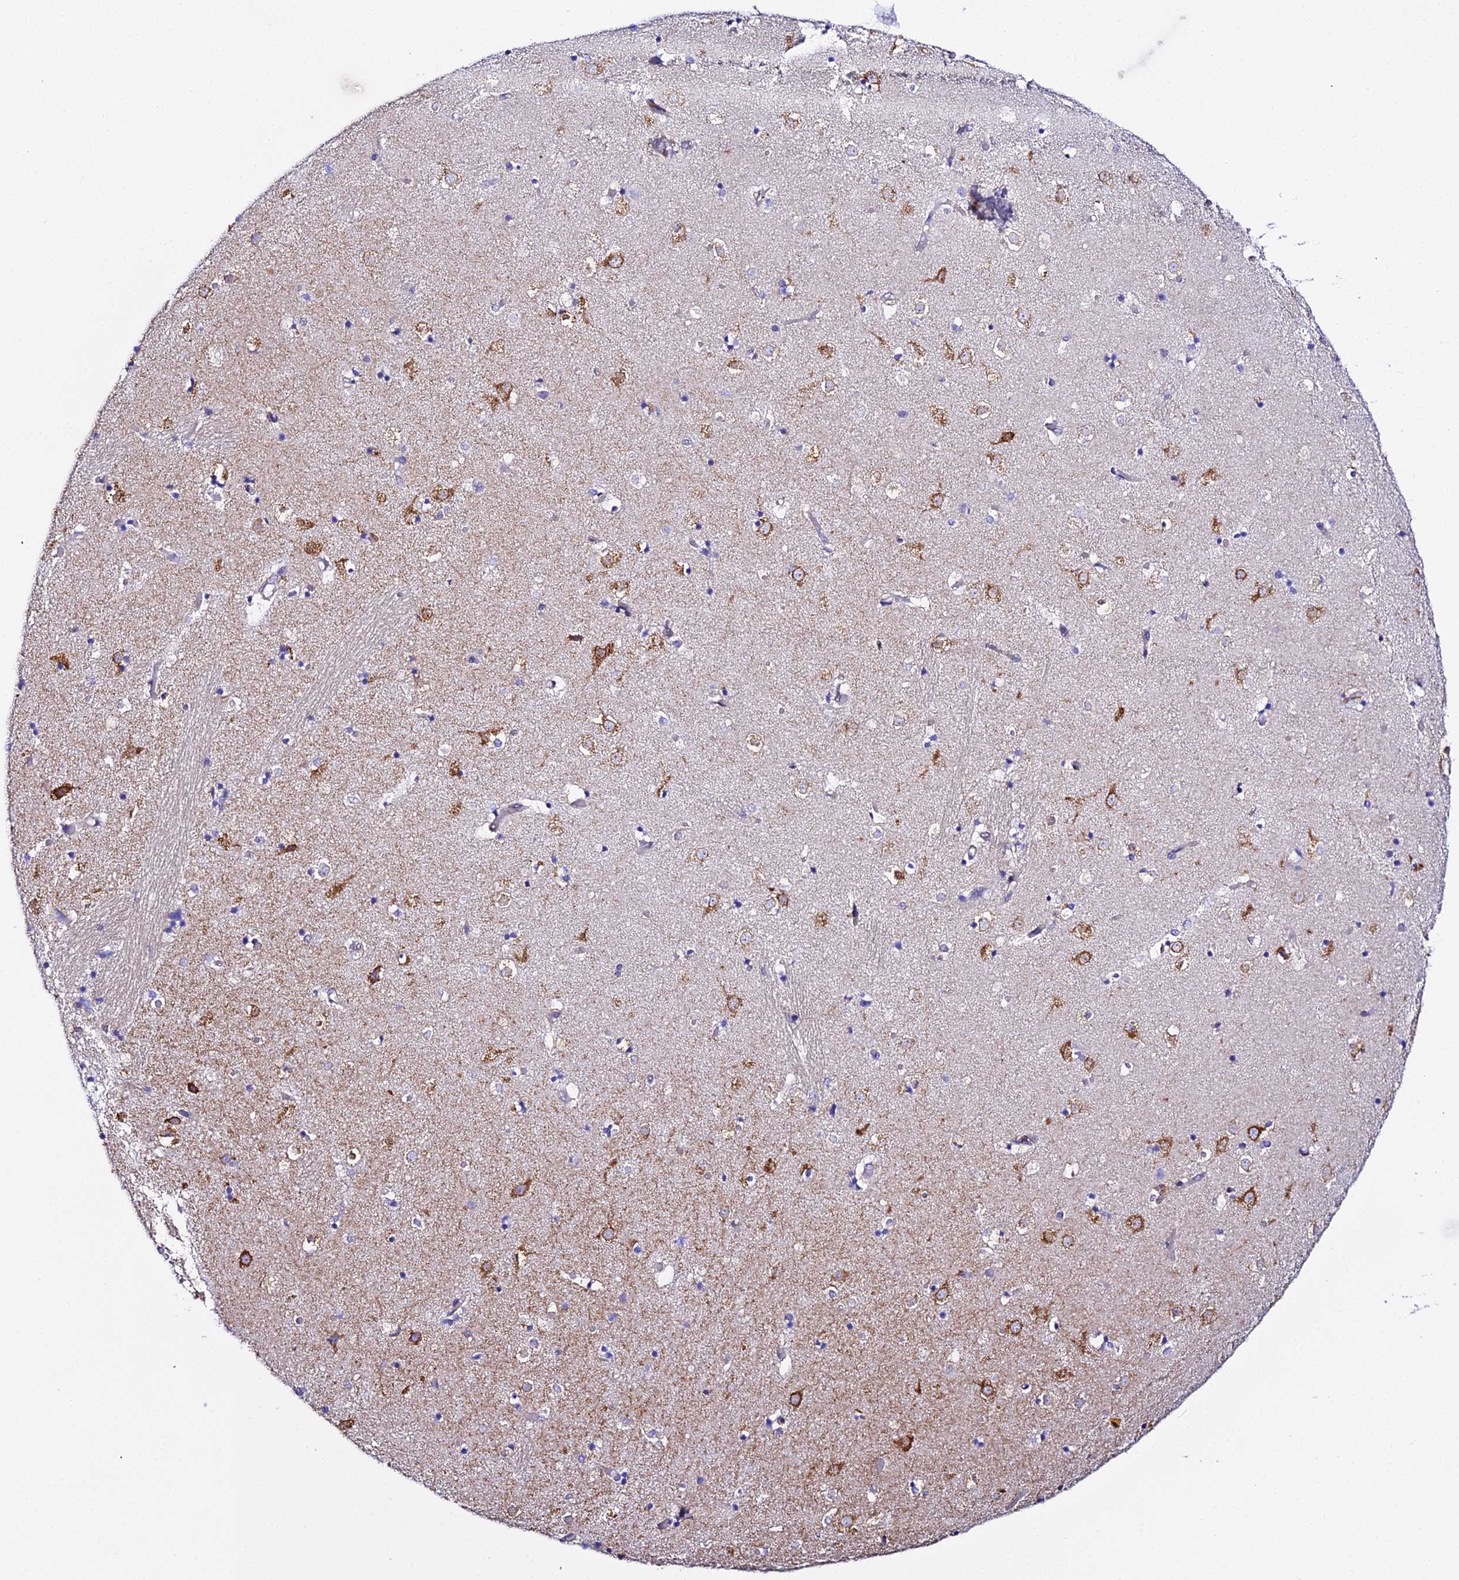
{"staining": {"intensity": "weak", "quantity": "<25%", "location": "cytoplasmic/membranous"}, "tissue": "caudate", "cell_type": "Glial cells", "image_type": "normal", "snomed": [{"axis": "morphology", "description": "Normal tissue, NOS"}, {"axis": "topography", "description": "Lateral ventricle wall"}], "caption": "IHC histopathology image of benign human caudate stained for a protein (brown), which exhibits no positivity in glial cells. Brightfield microscopy of immunohistochemistry (IHC) stained with DAB (3,3'-diaminobenzidine) (brown) and hematoxylin (blue), captured at high magnification.", "gene": "CFAP45", "patient": {"sex": "female", "age": 52}}